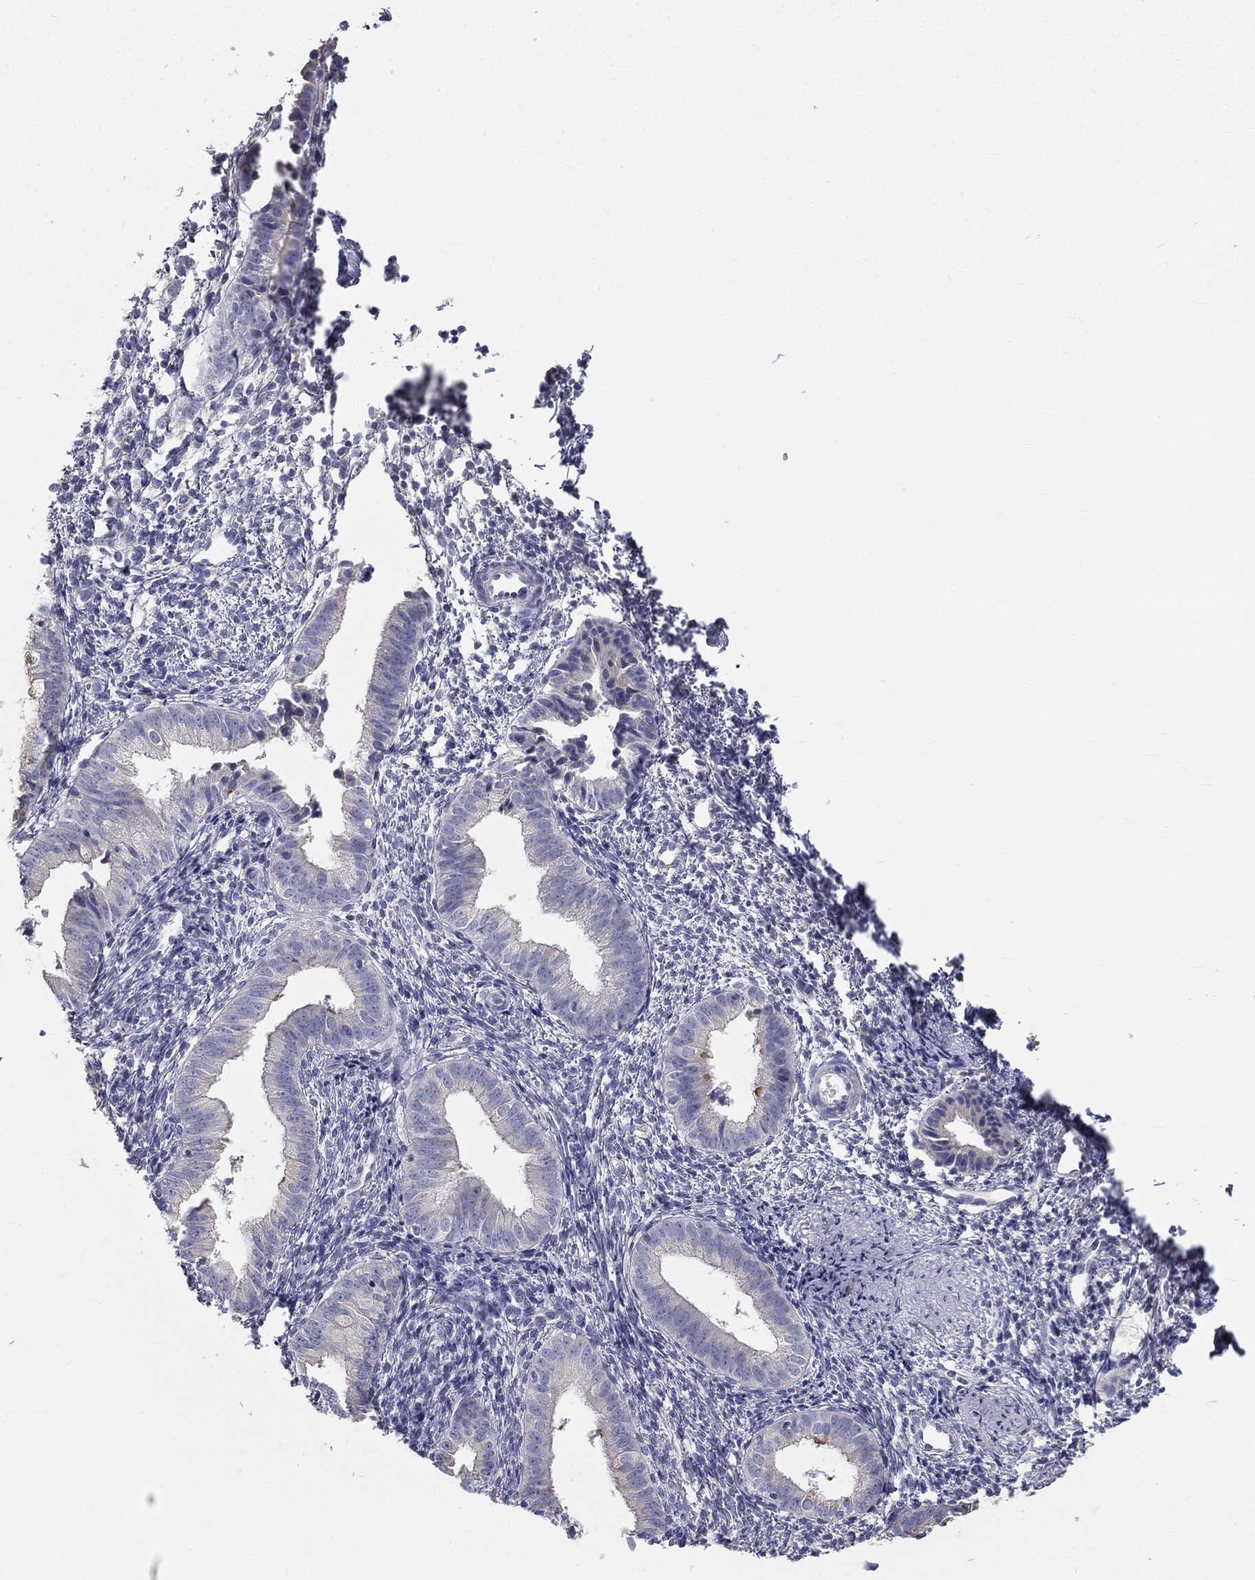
{"staining": {"intensity": "negative", "quantity": "none", "location": "none"}, "tissue": "endometrium", "cell_type": "Cells in endometrial stroma", "image_type": "normal", "snomed": [{"axis": "morphology", "description": "Normal tissue, NOS"}, {"axis": "topography", "description": "Endometrium"}], "caption": "Human endometrium stained for a protein using immunohistochemistry exhibits no expression in cells in endometrial stroma.", "gene": "MUC13", "patient": {"sex": "female", "age": 47}}